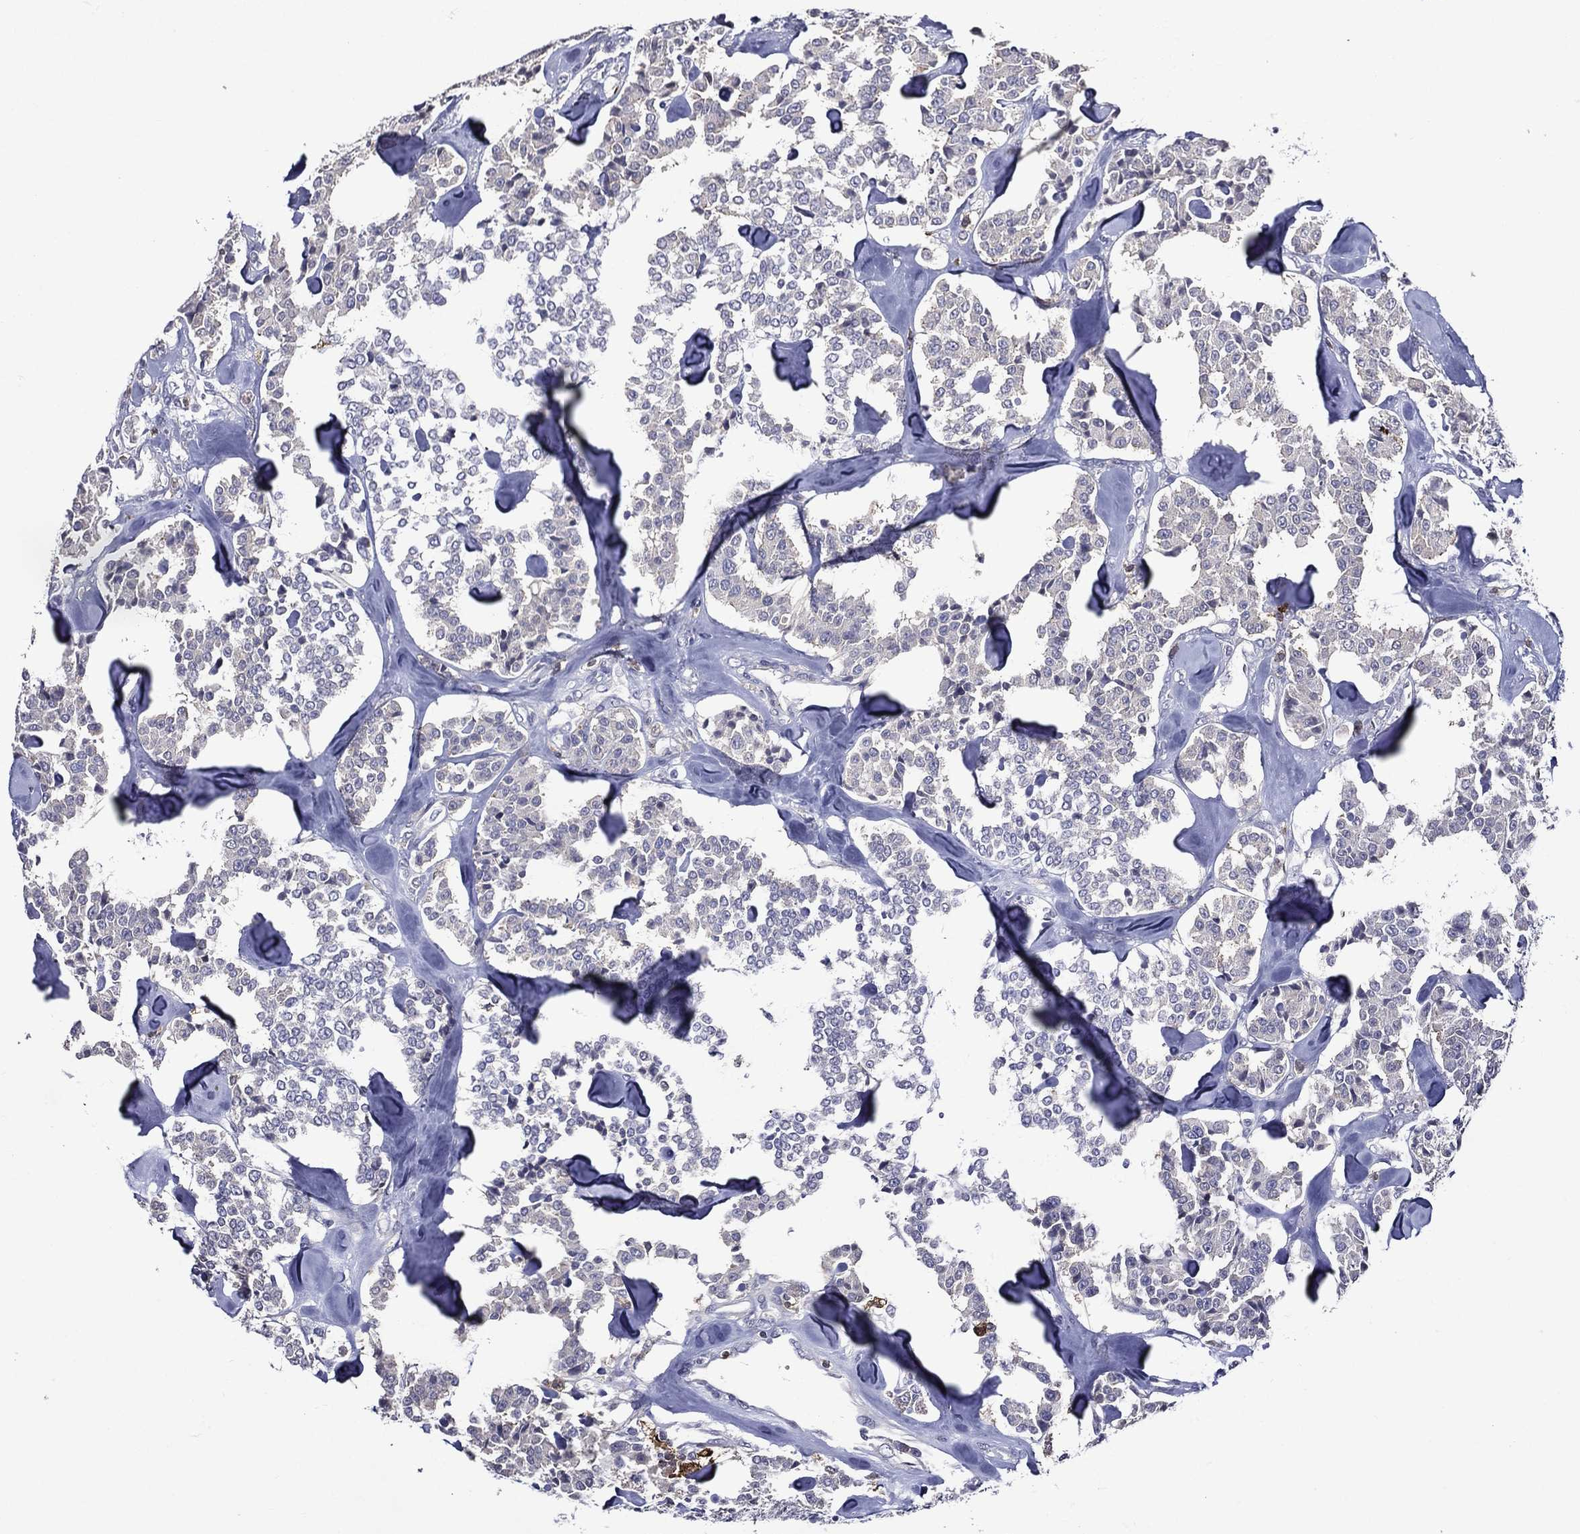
{"staining": {"intensity": "negative", "quantity": "none", "location": "none"}, "tissue": "carcinoid", "cell_type": "Tumor cells", "image_type": "cancer", "snomed": [{"axis": "morphology", "description": "Carcinoid, malignant, NOS"}, {"axis": "topography", "description": "Pancreas"}], "caption": "A photomicrograph of human carcinoid (malignant) is negative for staining in tumor cells. The staining is performed using DAB (3,3'-diaminobenzidine) brown chromogen with nuclei counter-stained in using hematoxylin.", "gene": "GPR171", "patient": {"sex": "male", "age": 41}}